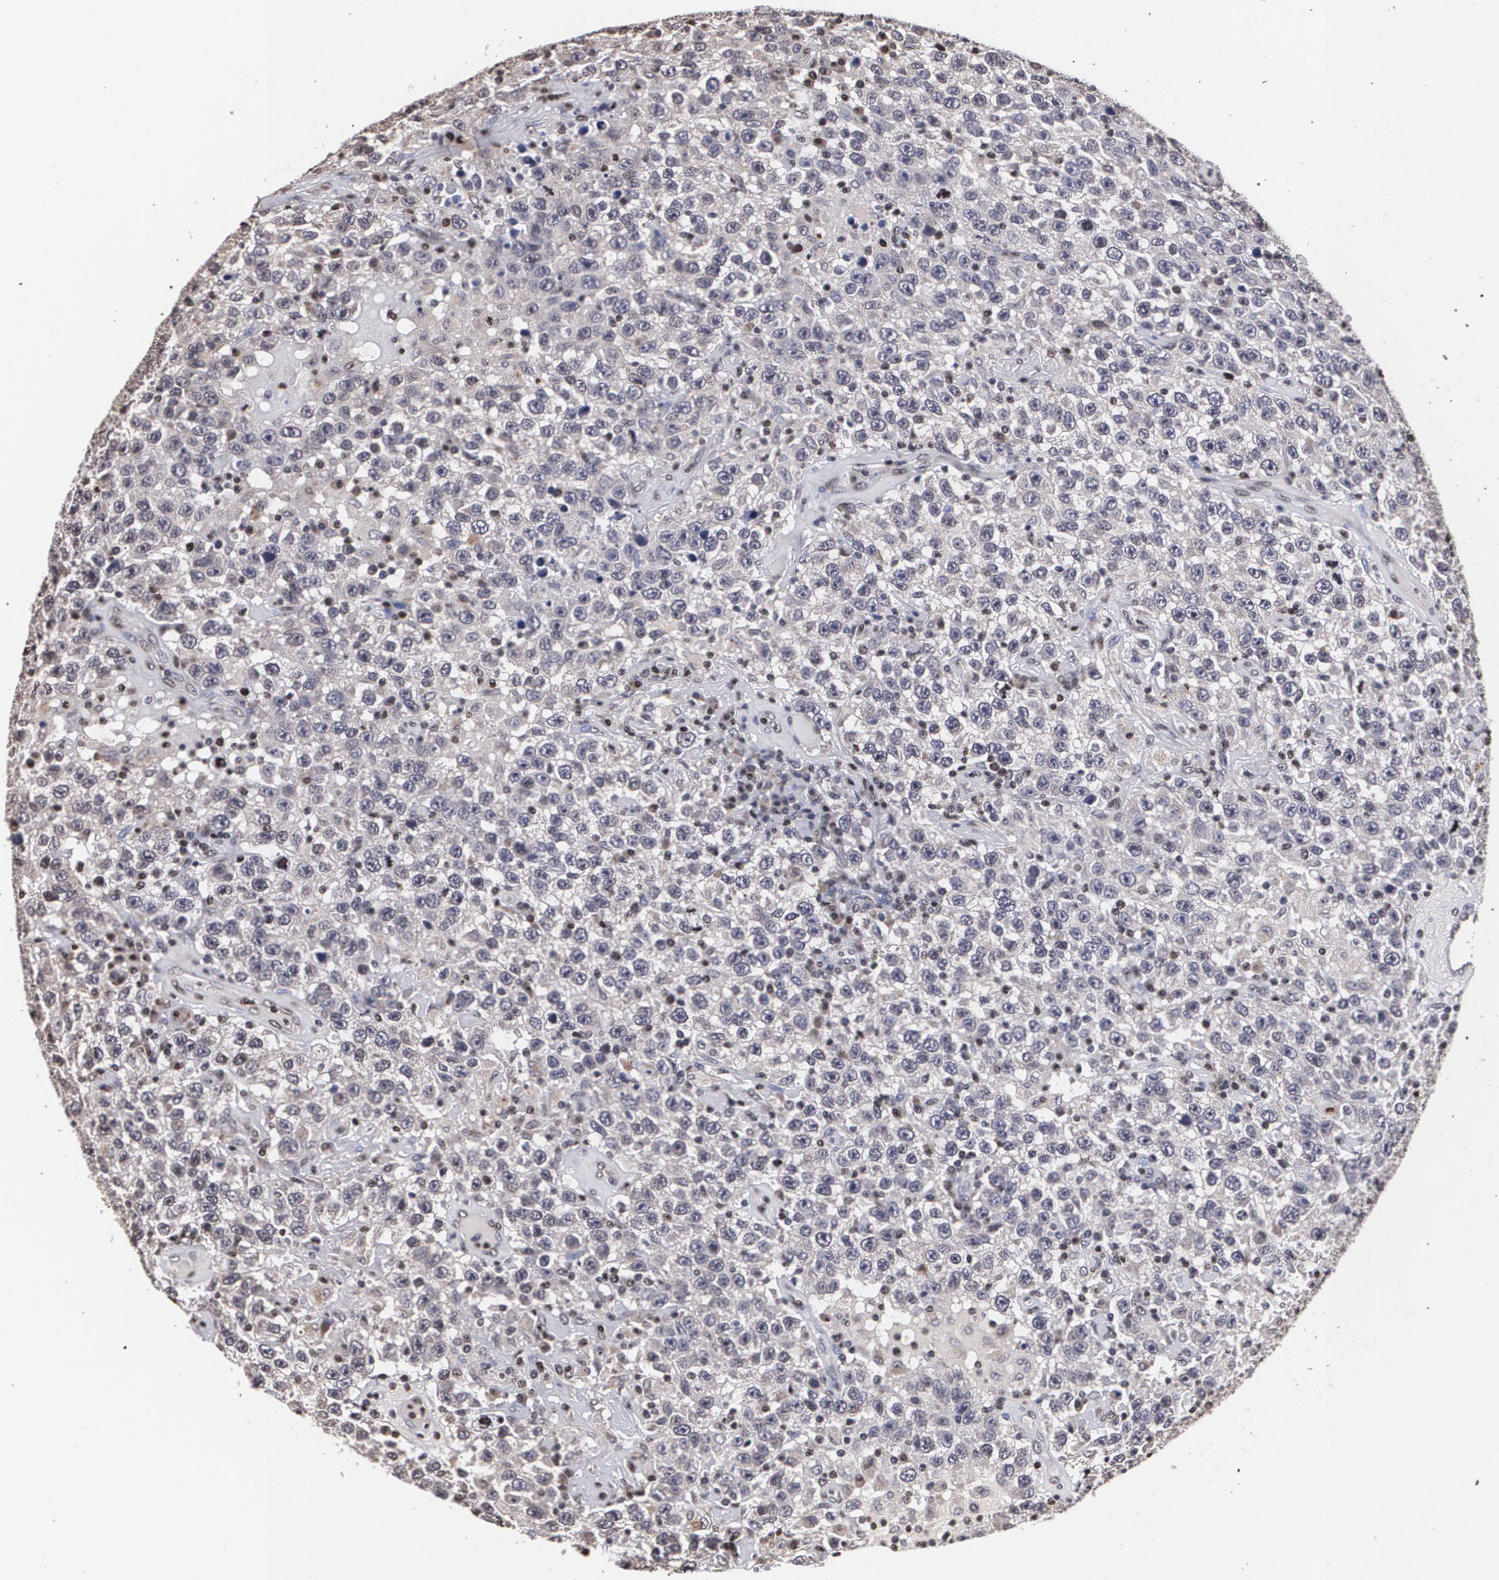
{"staining": {"intensity": "negative", "quantity": "none", "location": "none"}, "tissue": "testis cancer", "cell_type": "Tumor cells", "image_type": "cancer", "snomed": [{"axis": "morphology", "description": "Seminoma, NOS"}, {"axis": "topography", "description": "Testis"}], "caption": "Immunohistochemistry histopathology image of neoplastic tissue: seminoma (testis) stained with DAB exhibits no significant protein expression in tumor cells.", "gene": "MVP", "patient": {"sex": "male", "age": 41}}